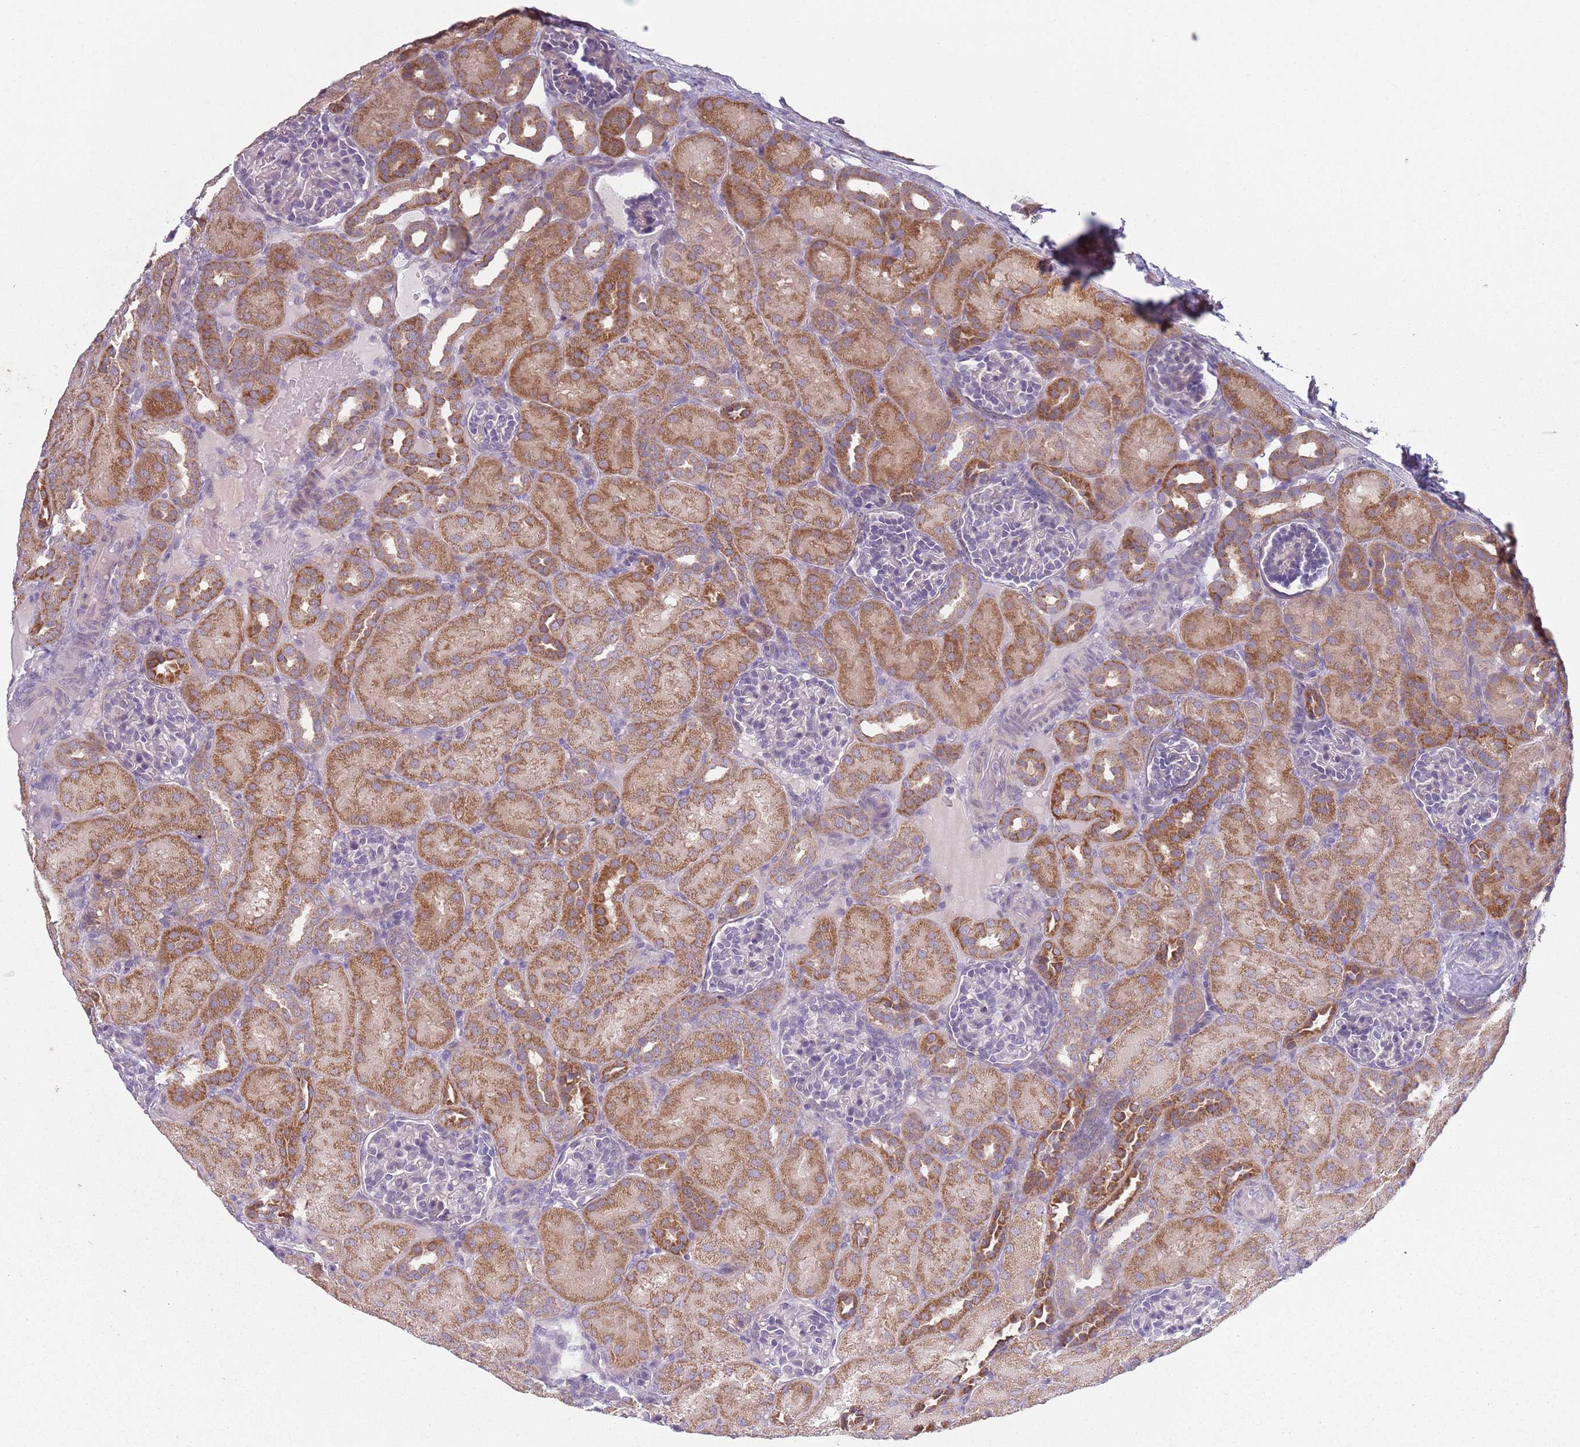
{"staining": {"intensity": "negative", "quantity": "none", "location": "none"}, "tissue": "kidney", "cell_type": "Cells in glomeruli", "image_type": "normal", "snomed": [{"axis": "morphology", "description": "Normal tissue, NOS"}, {"axis": "topography", "description": "Kidney"}], "caption": "A high-resolution photomicrograph shows immunohistochemistry staining of normal kidney, which reveals no significant positivity in cells in glomeruli. (Brightfield microscopy of DAB (3,3'-diaminobenzidine) immunohistochemistry at high magnification).", "gene": "COQ5", "patient": {"sex": "male", "age": 1}}